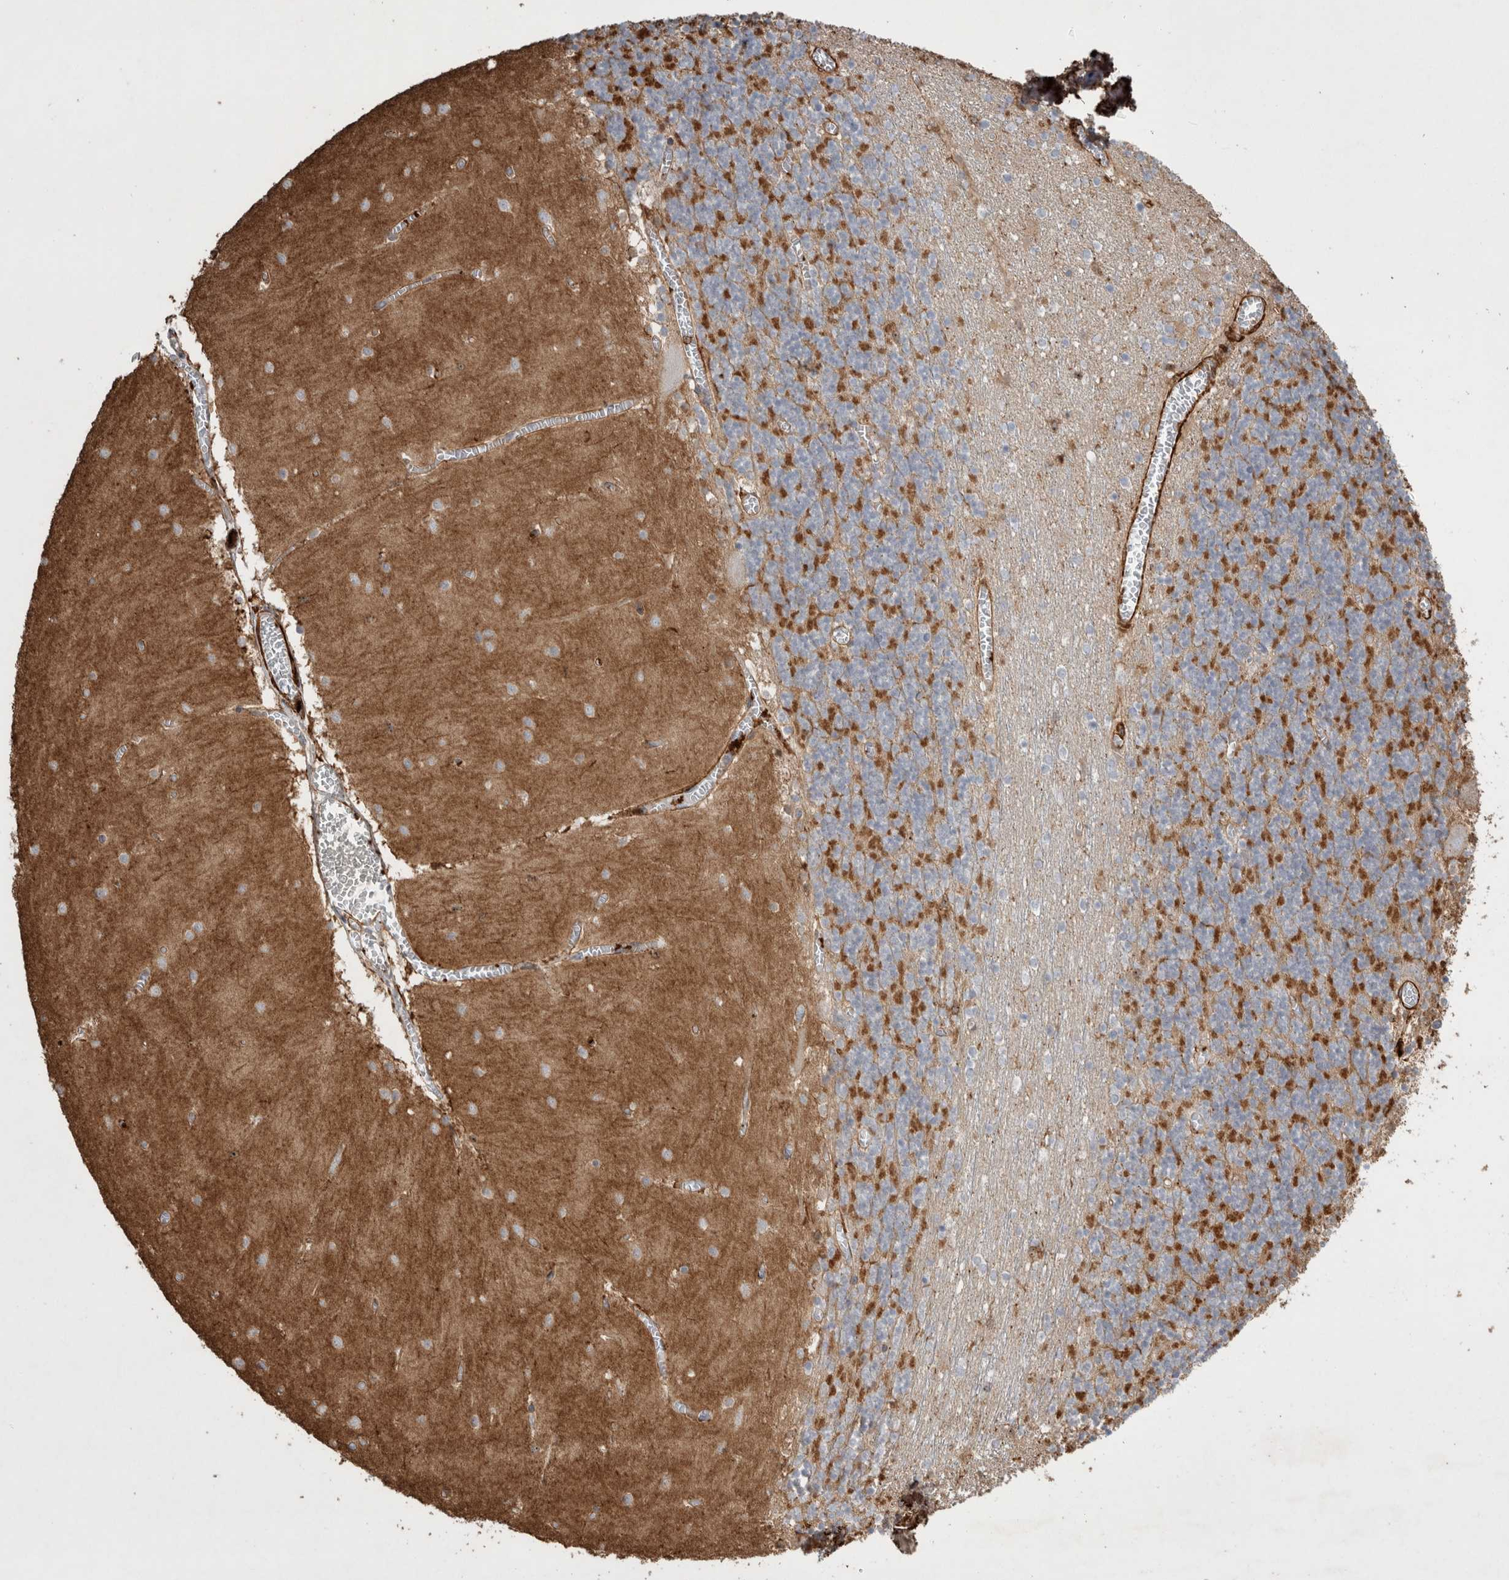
{"staining": {"intensity": "moderate", "quantity": "25%-75%", "location": "cytoplasmic/membranous"}, "tissue": "cerebellum", "cell_type": "Cells in granular layer", "image_type": "normal", "snomed": [{"axis": "morphology", "description": "Normal tissue, NOS"}, {"axis": "topography", "description": "Cerebellum"}], "caption": "Immunohistochemistry (IHC) micrograph of unremarkable cerebellum stained for a protein (brown), which reveals medium levels of moderate cytoplasmic/membranous expression in about 25%-75% of cells in granular layer.", "gene": "GPER1", "patient": {"sex": "female", "age": 28}}